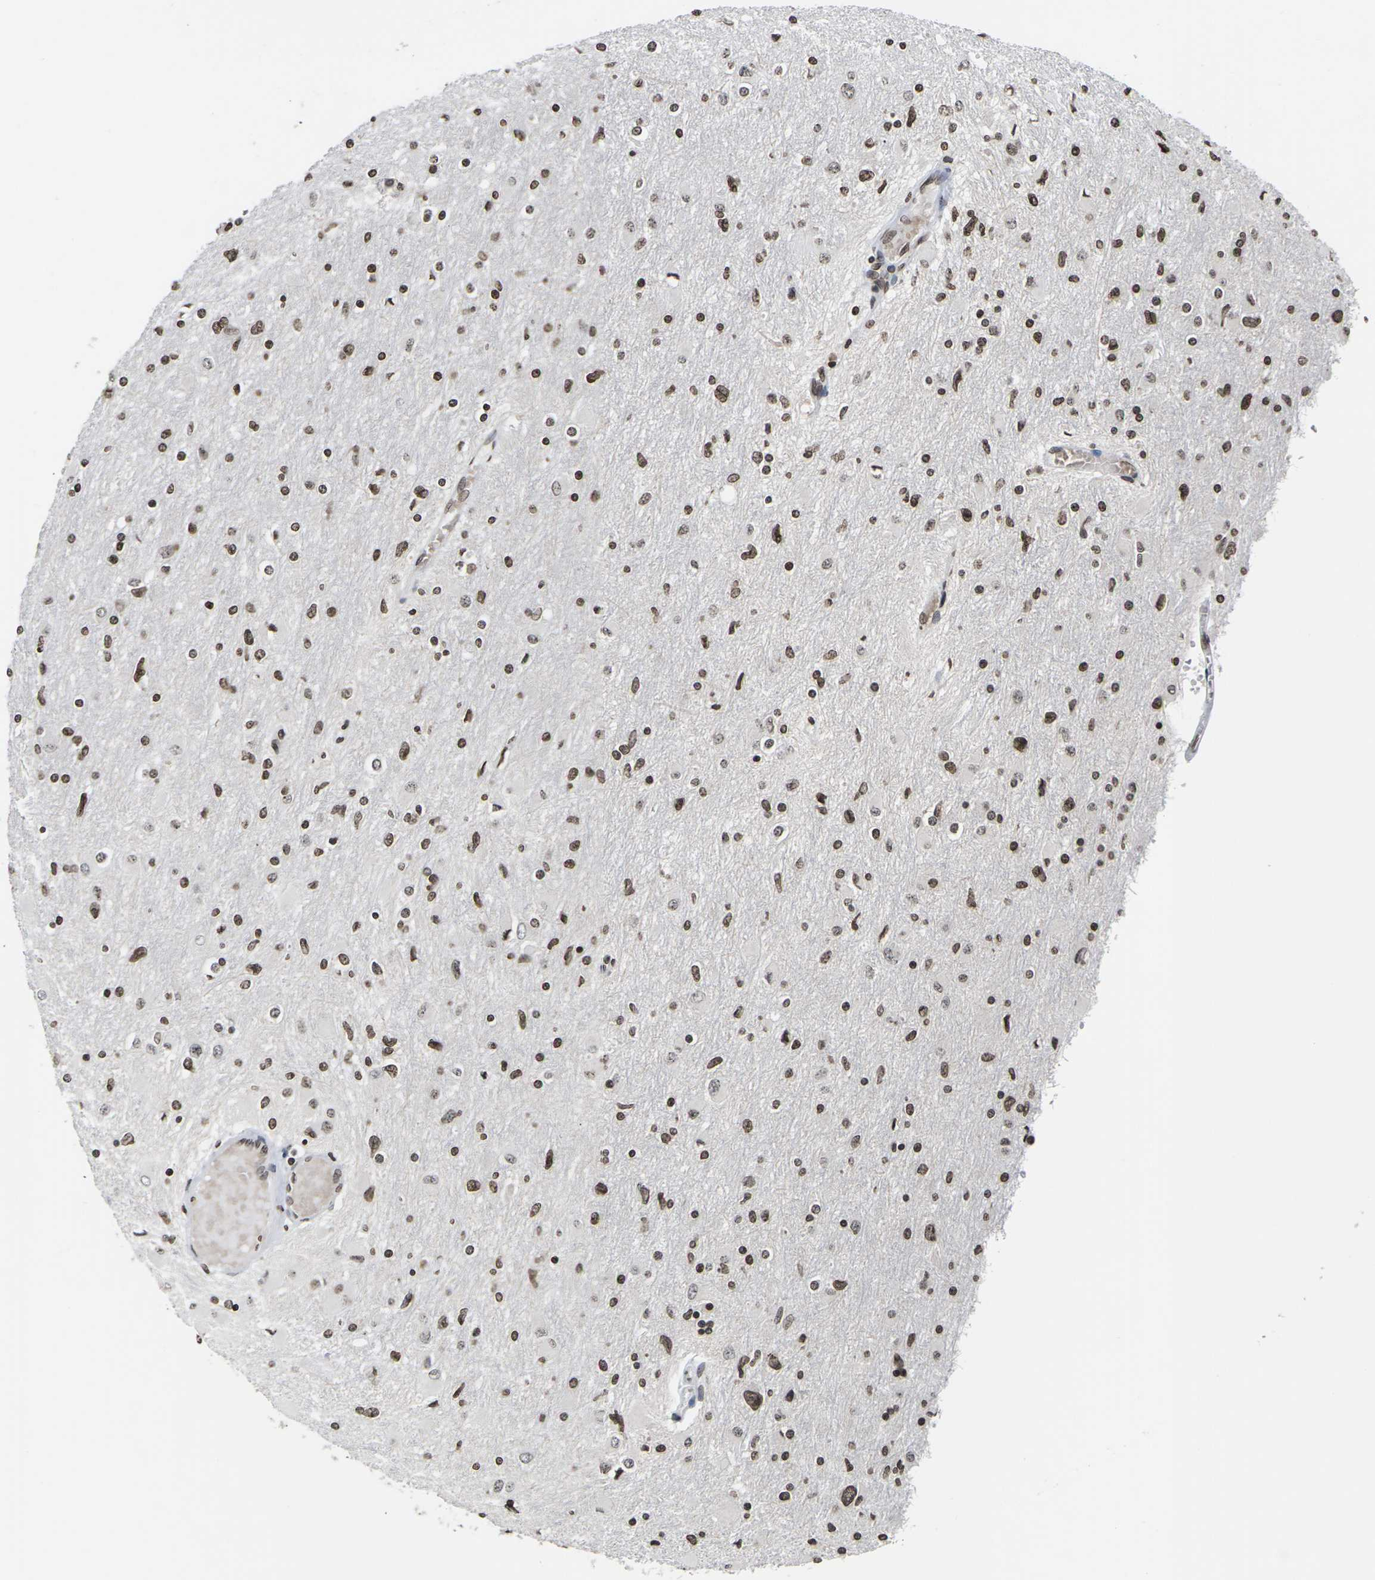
{"staining": {"intensity": "moderate", "quantity": ">75%", "location": "nuclear"}, "tissue": "glioma", "cell_type": "Tumor cells", "image_type": "cancer", "snomed": [{"axis": "morphology", "description": "Glioma, malignant, High grade"}, {"axis": "topography", "description": "Cerebral cortex"}], "caption": "This is an image of immunohistochemistry (IHC) staining of glioma, which shows moderate expression in the nuclear of tumor cells.", "gene": "ETV5", "patient": {"sex": "female", "age": 36}}